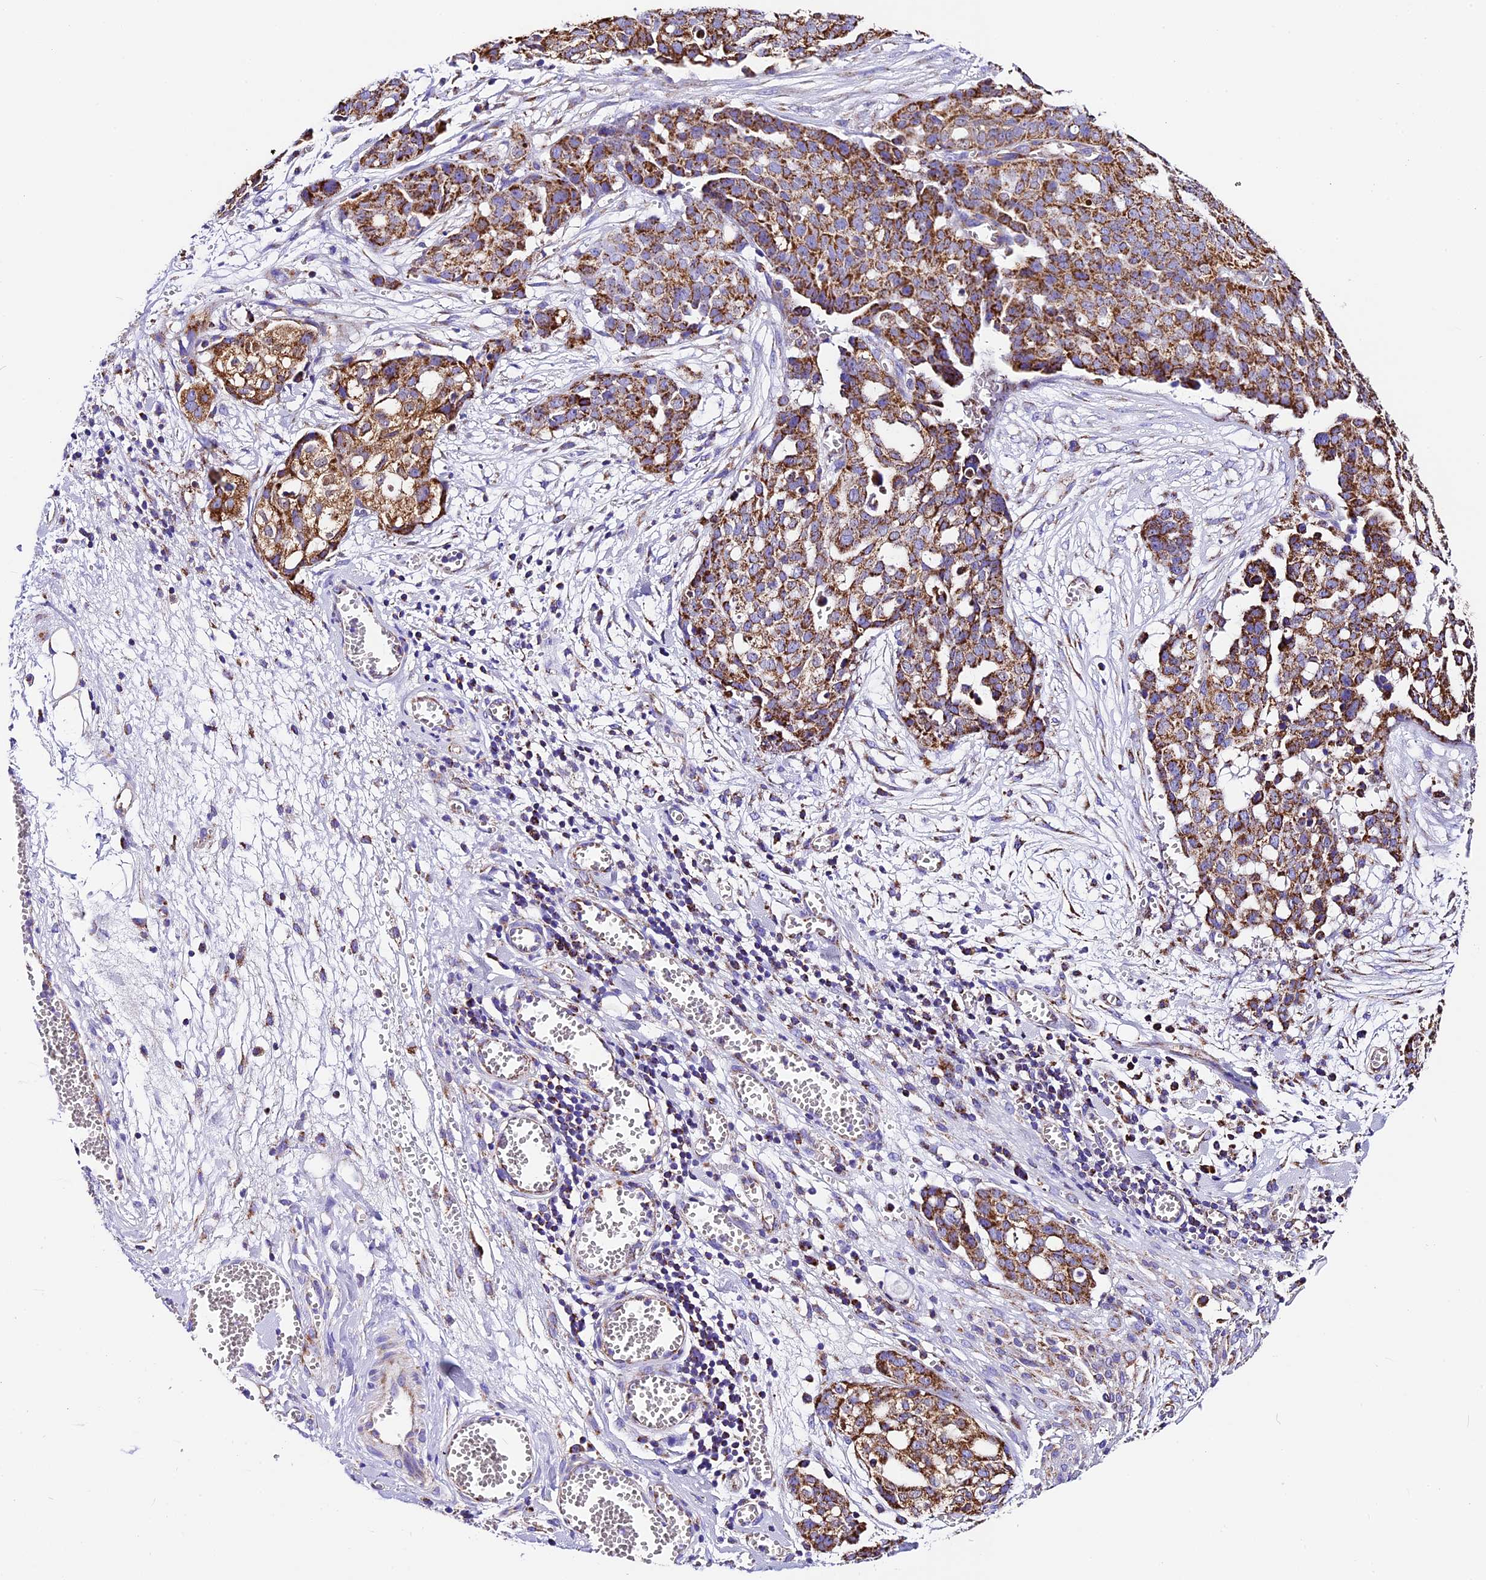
{"staining": {"intensity": "strong", "quantity": ">75%", "location": "cytoplasmic/membranous"}, "tissue": "ovarian cancer", "cell_type": "Tumor cells", "image_type": "cancer", "snomed": [{"axis": "morphology", "description": "Cystadenocarcinoma, serous, NOS"}, {"axis": "topography", "description": "Soft tissue"}, {"axis": "topography", "description": "Ovary"}], "caption": "This is a micrograph of immunohistochemistry (IHC) staining of ovarian cancer (serous cystadenocarcinoma), which shows strong positivity in the cytoplasmic/membranous of tumor cells.", "gene": "DCAF5", "patient": {"sex": "female", "age": 57}}